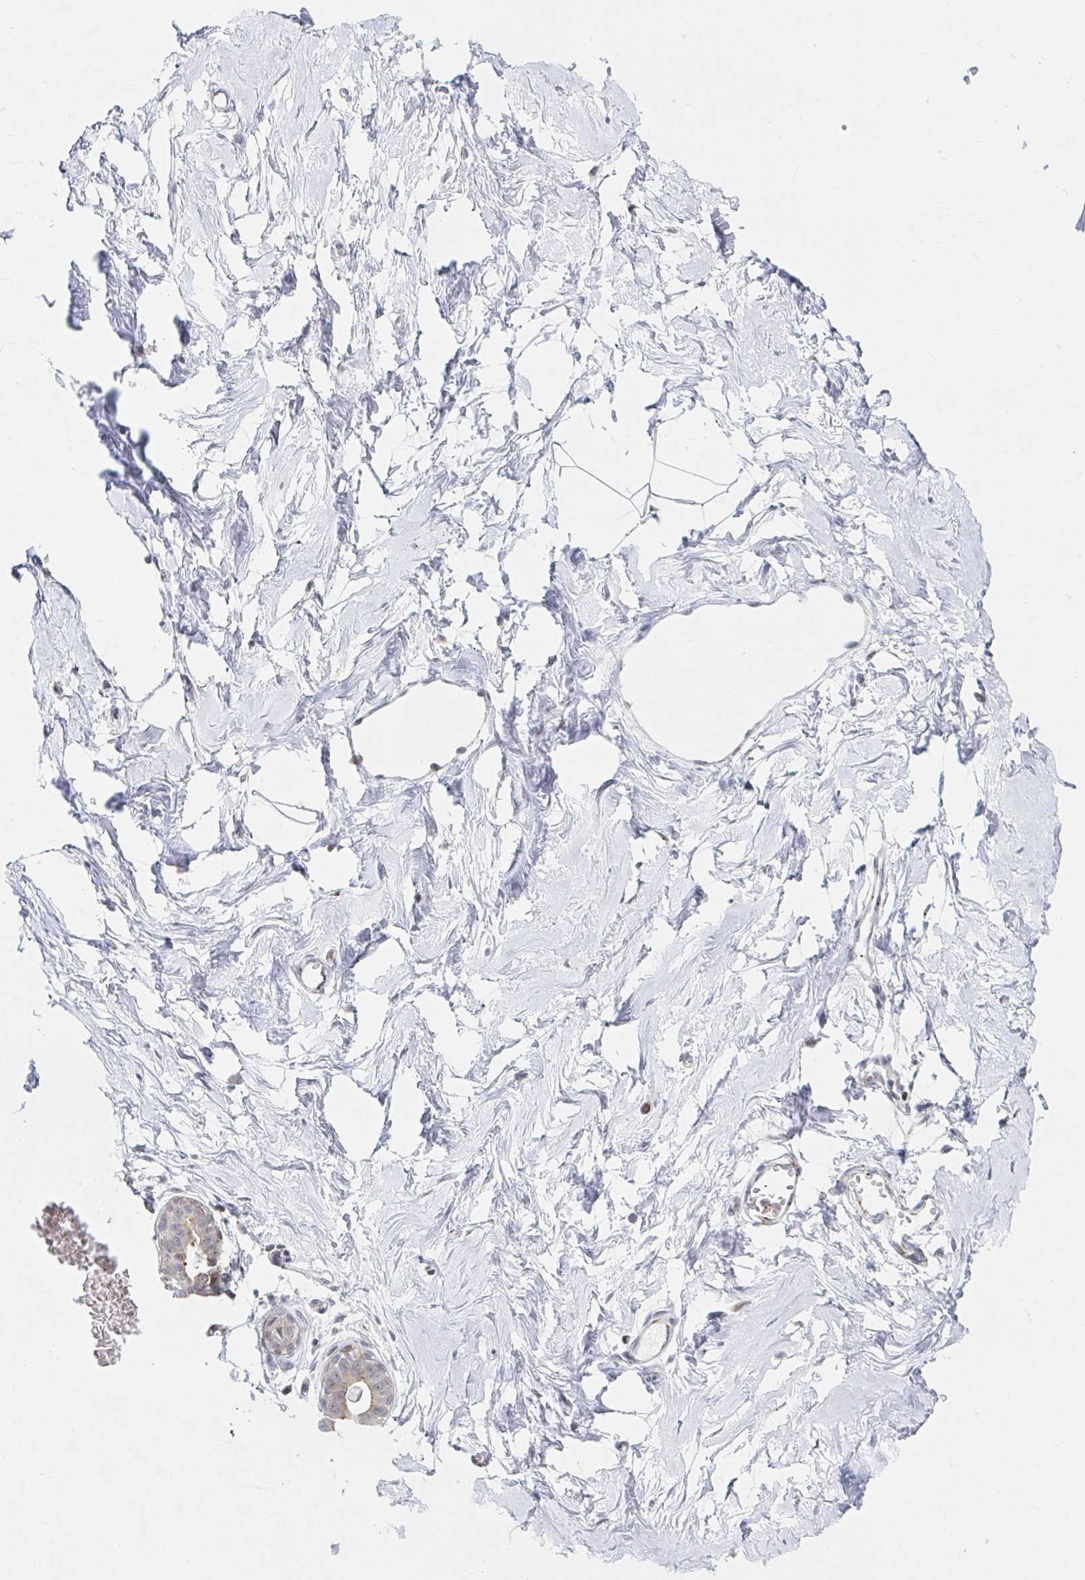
{"staining": {"intensity": "negative", "quantity": "none", "location": "none"}, "tissue": "breast", "cell_type": "Adipocytes", "image_type": "normal", "snomed": [{"axis": "morphology", "description": "Normal tissue, NOS"}, {"axis": "topography", "description": "Breast"}], "caption": "Benign breast was stained to show a protein in brown. There is no significant positivity in adipocytes.", "gene": "CHD2", "patient": {"sex": "female", "age": 45}}